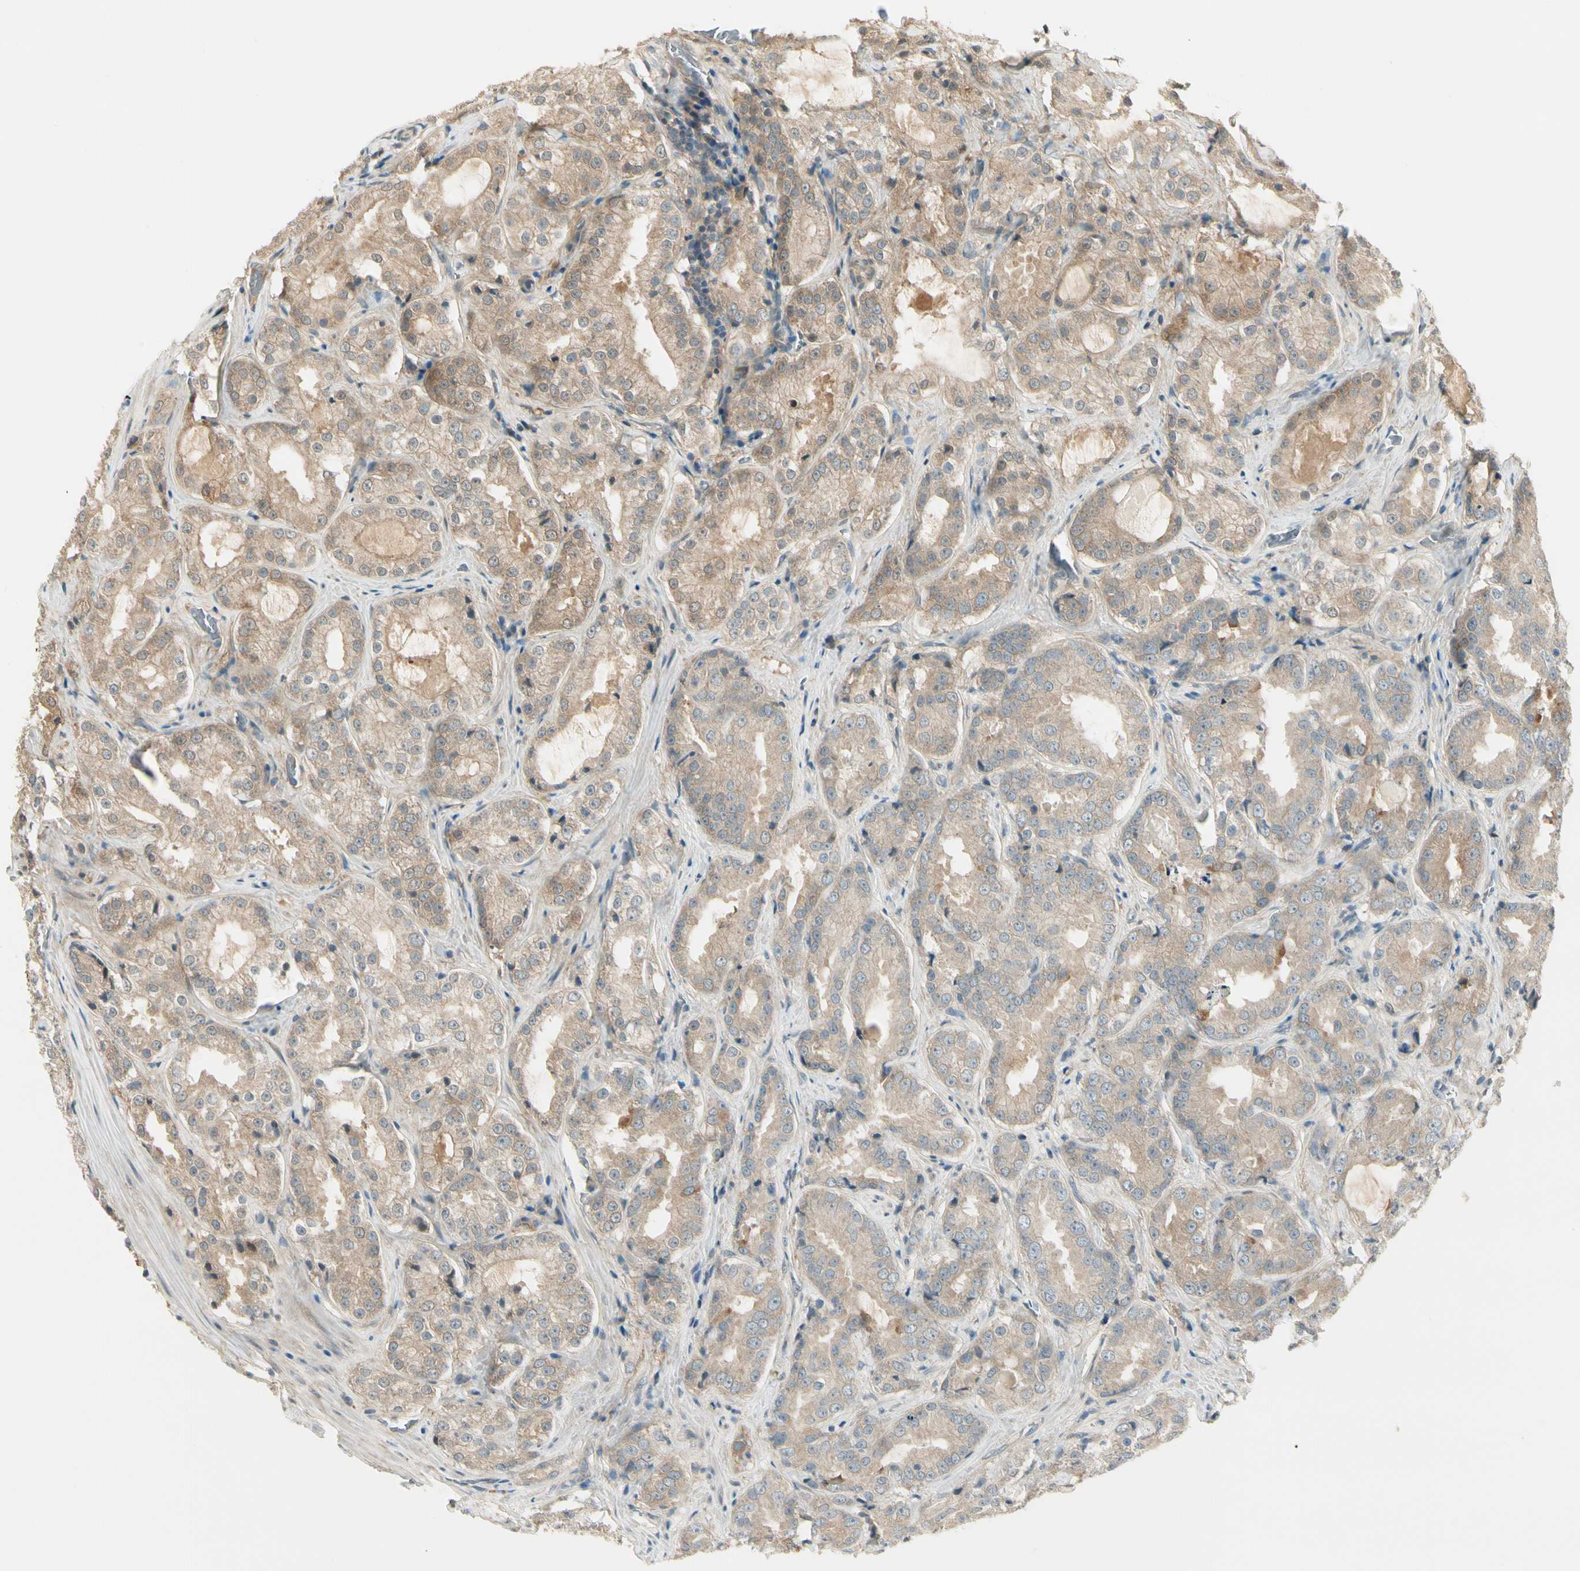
{"staining": {"intensity": "weak", "quantity": ">75%", "location": "cytoplasmic/membranous"}, "tissue": "prostate cancer", "cell_type": "Tumor cells", "image_type": "cancer", "snomed": [{"axis": "morphology", "description": "Adenocarcinoma, High grade"}, {"axis": "topography", "description": "Prostate"}], "caption": "There is low levels of weak cytoplasmic/membranous staining in tumor cells of high-grade adenocarcinoma (prostate), as demonstrated by immunohistochemical staining (brown color).", "gene": "EPHB3", "patient": {"sex": "male", "age": 73}}